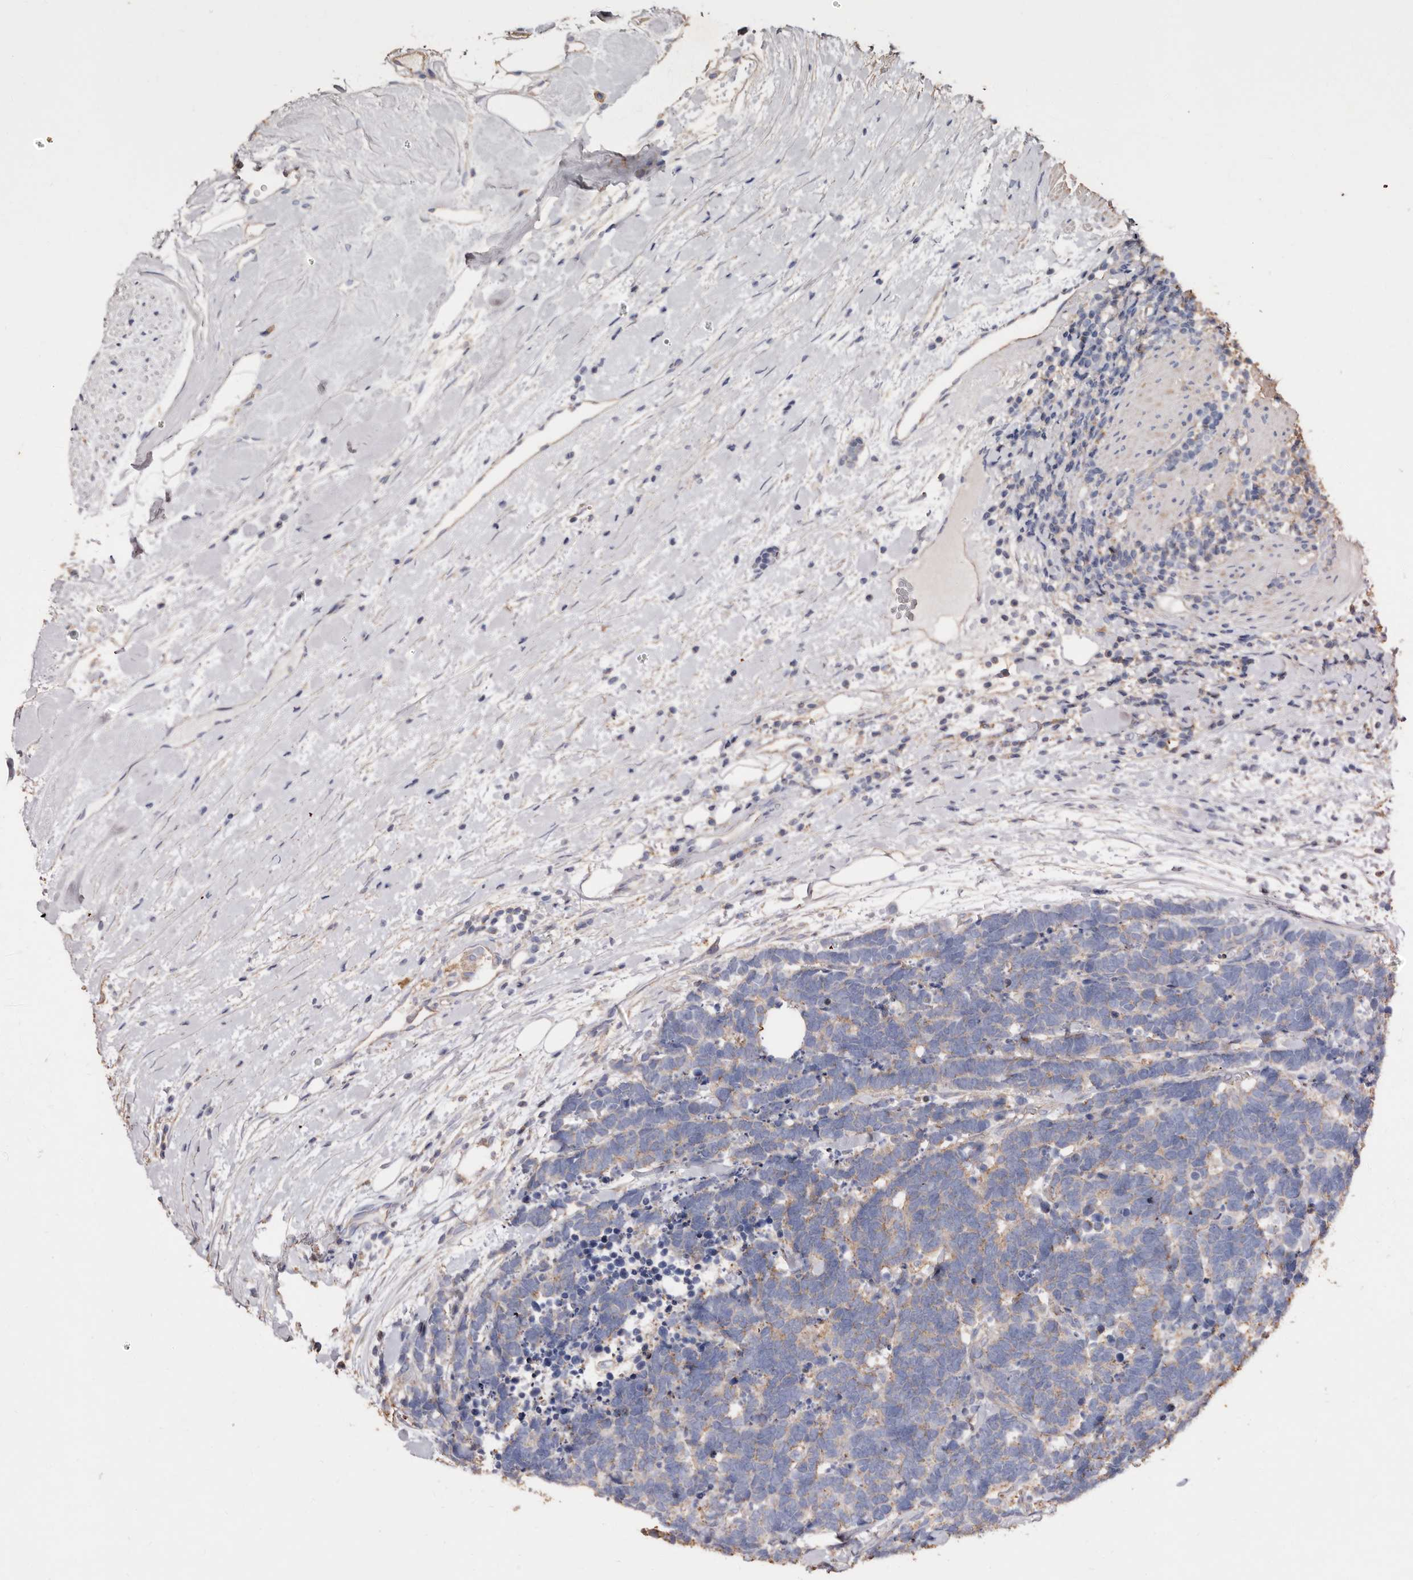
{"staining": {"intensity": "weak", "quantity": "<25%", "location": "cytoplasmic/membranous"}, "tissue": "carcinoid", "cell_type": "Tumor cells", "image_type": "cancer", "snomed": [{"axis": "morphology", "description": "Carcinoma, NOS"}, {"axis": "morphology", "description": "Carcinoid, malignant, NOS"}, {"axis": "topography", "description": "Urinary bladder"}], "caption": "Carcinoid stained for a protein using IHC shows no positivity tumor cells.", "gene": "COQ8B", "patient": {"sex": "male", "age": 57}}